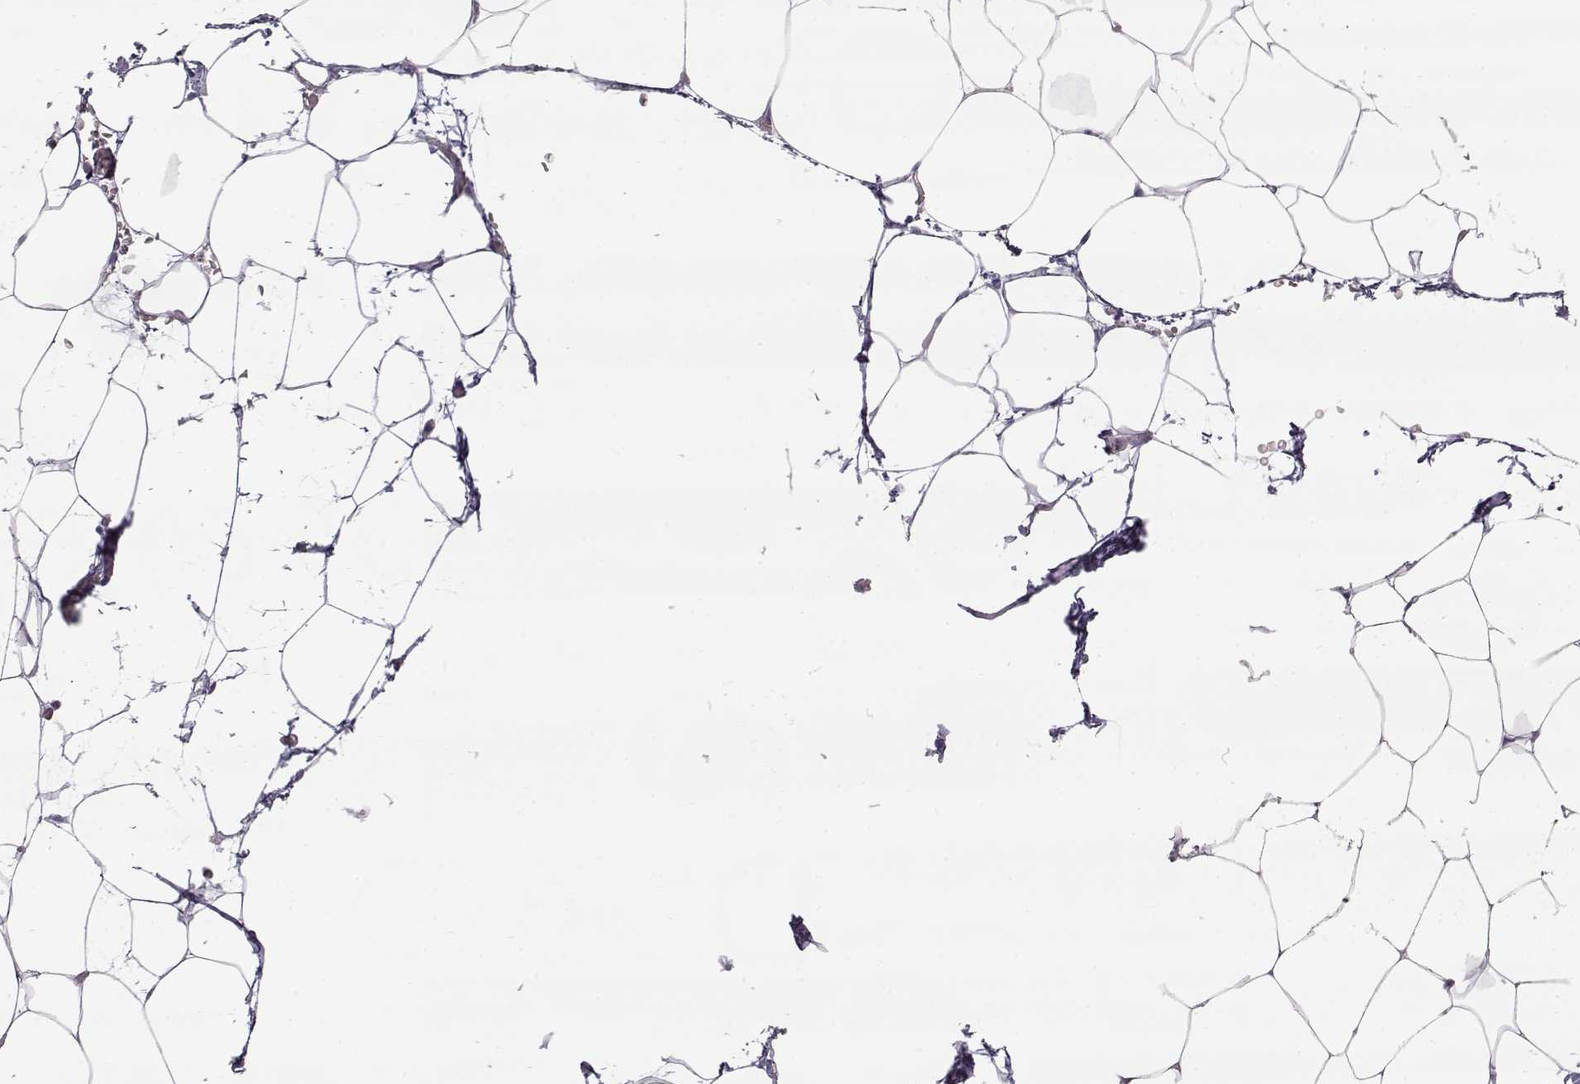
{"staining": {"intensity": "negative", "quantity": "none", "location": "none"}, "tissue": "adipose tissue", "cell_type": "Adipocytes", "image_type": "normal", "snomed": [{"axis": "morphology", "description": "Normal tissue, NOS"}, {"axis": "topography", "description": "Adipose tissue"}], "caption": "The image demonstrates no significant expression in adipocytes of adipose tissue.", "gene": "MIP", "patient": {"sex": "male", "age": 57}}